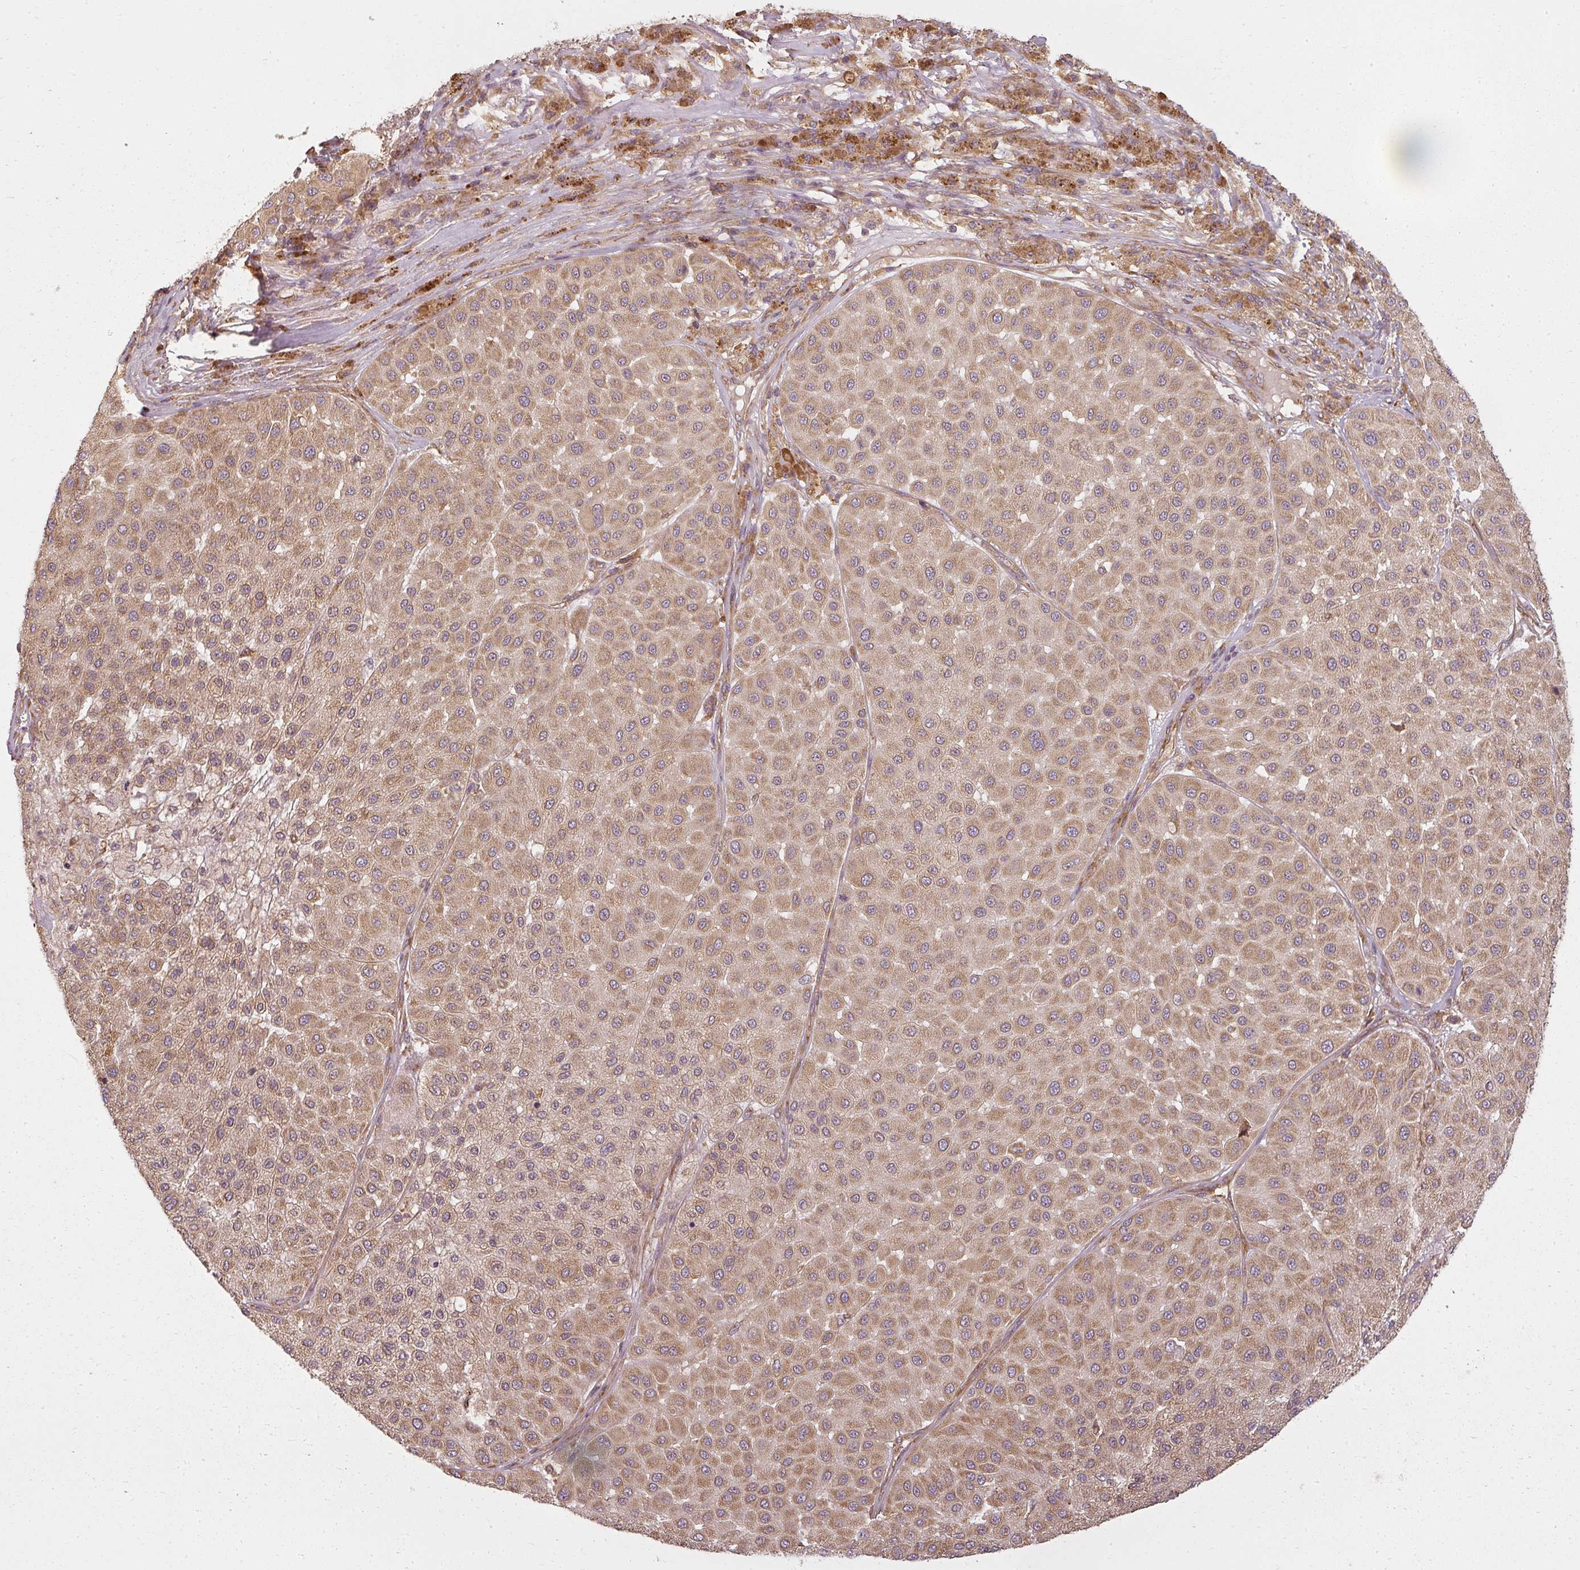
{"staining": {"intensity": "moderate", "quantity": ">75%", "location": "cytoplasmic/membranous"}, "tissue": "melanoma", "cell_type": "Tumor cells", "image_type": "cancer", "snomed": [{"axis": "morphology", "description": "Malignant melanoma, Metastatic site"}, {"axis": "topography", "description": "Smooth muscle"}], "caption": "Immunohistochemistry (IHC) staining of melanoma, which reveals medium levels of moderate cytoplasmic/membranous positivity in approximately >75% of tumor cells indicating moderate cytoplasmic/membranous protein expression. The staining was performed using DAB (3,3'-diaminobenzidine) (brown) for protein detection and nuclei were counterstained in hematoxylin (blue).", "gene": "RPL24", "patient": {"sex": "male", "age": 41}}